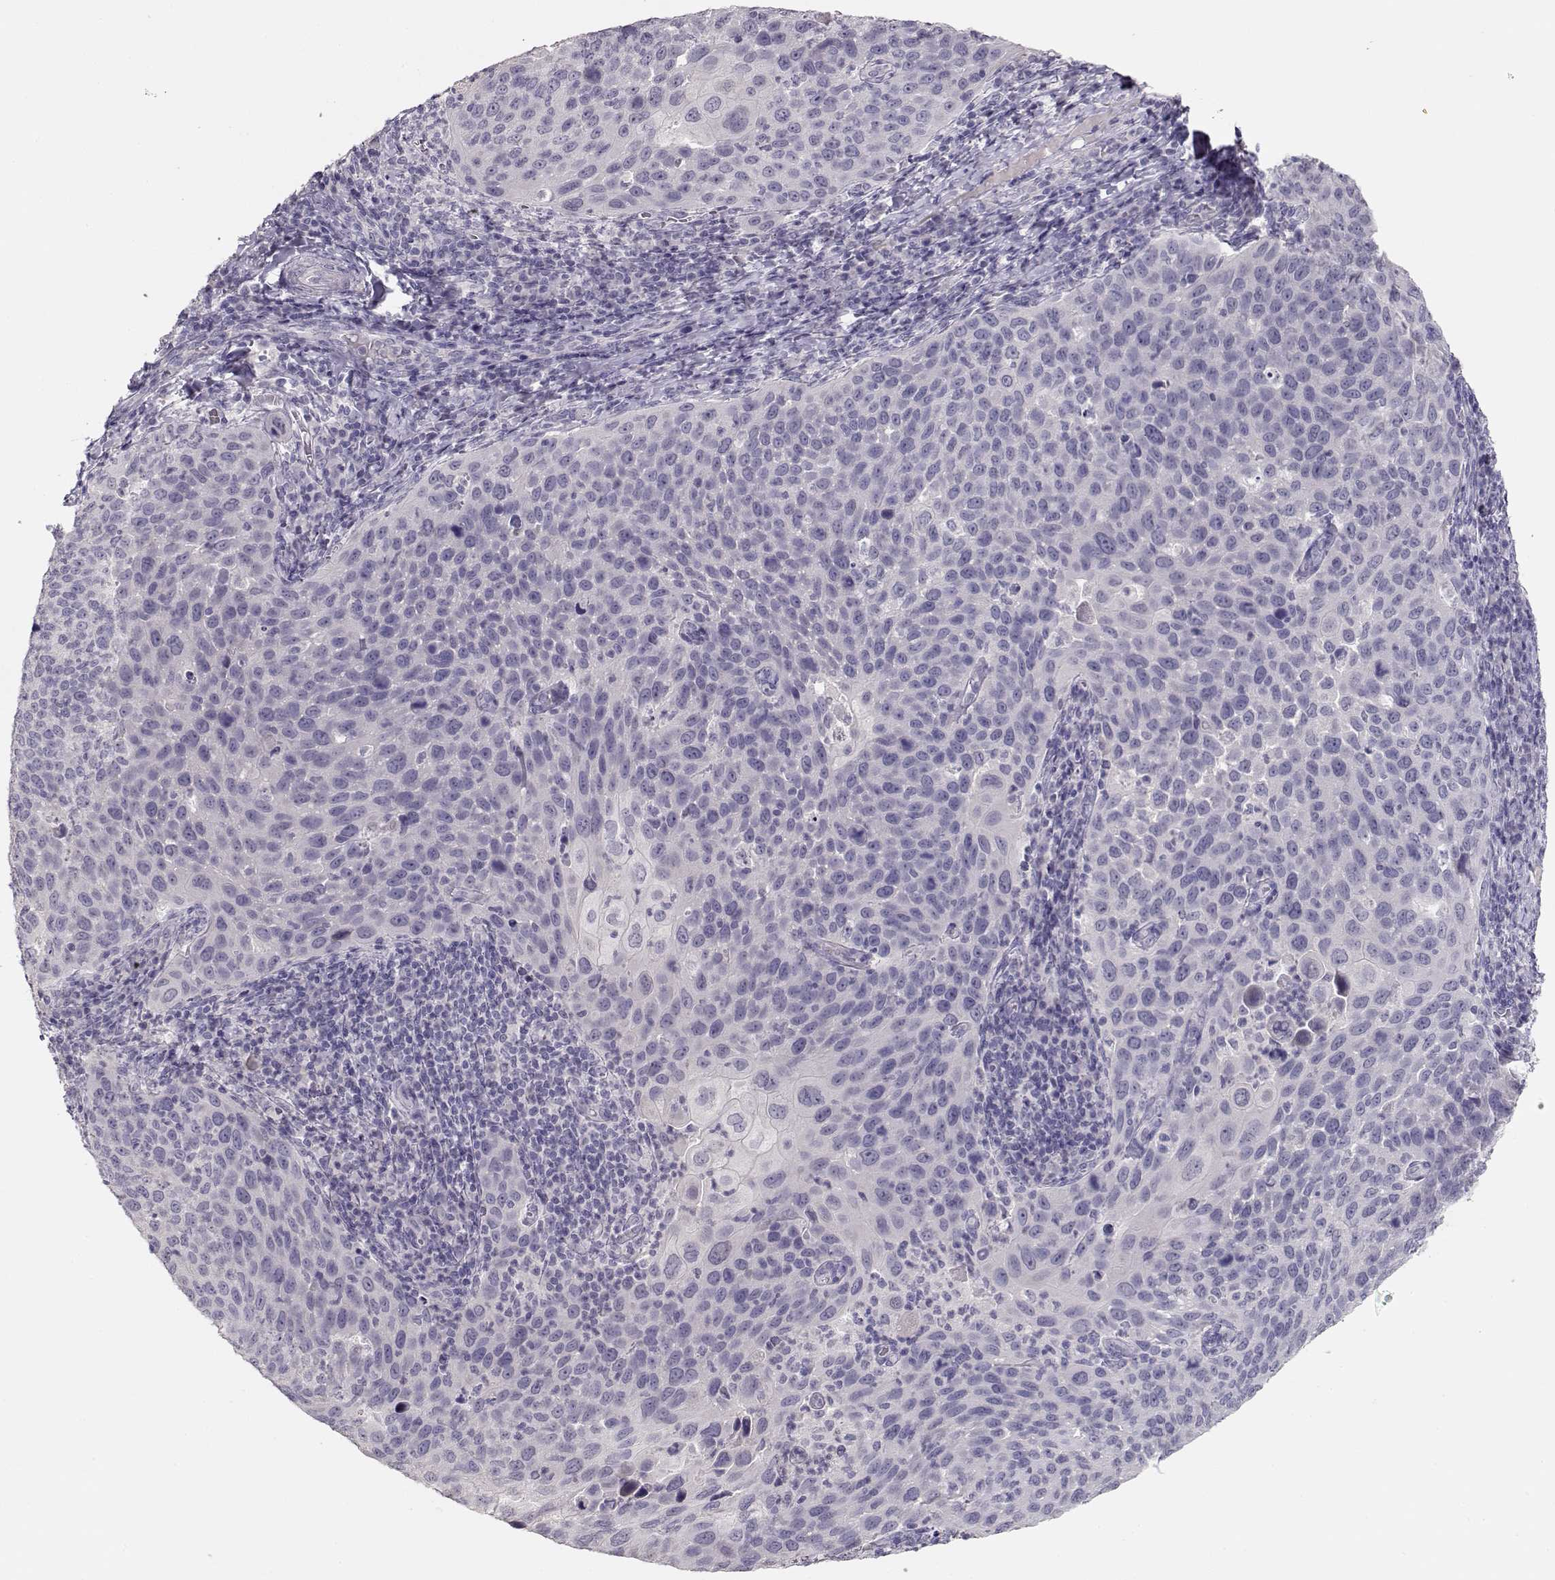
{"staining": {"intensity": "negative", "quantity": "none", "location": "none"}, "tissue": "cervical cancer", "cell_type": "Tumor cells", "image_type": "cancer", "snomed": [{"axis": "morphology", "description": "Squamous cell carcinoma, NOS"}, {"axis": "topography", "description": "Cervix"}], "caption": "Squamous cell carcinoma (cervical) was stained to show a protein in brown. There is no significant staining in tumor cells. (DAB immunohistochemistry (IHC), high magnification).", "gene": "MAGEC1", "patient": {"sex": "female", "age": 54}}